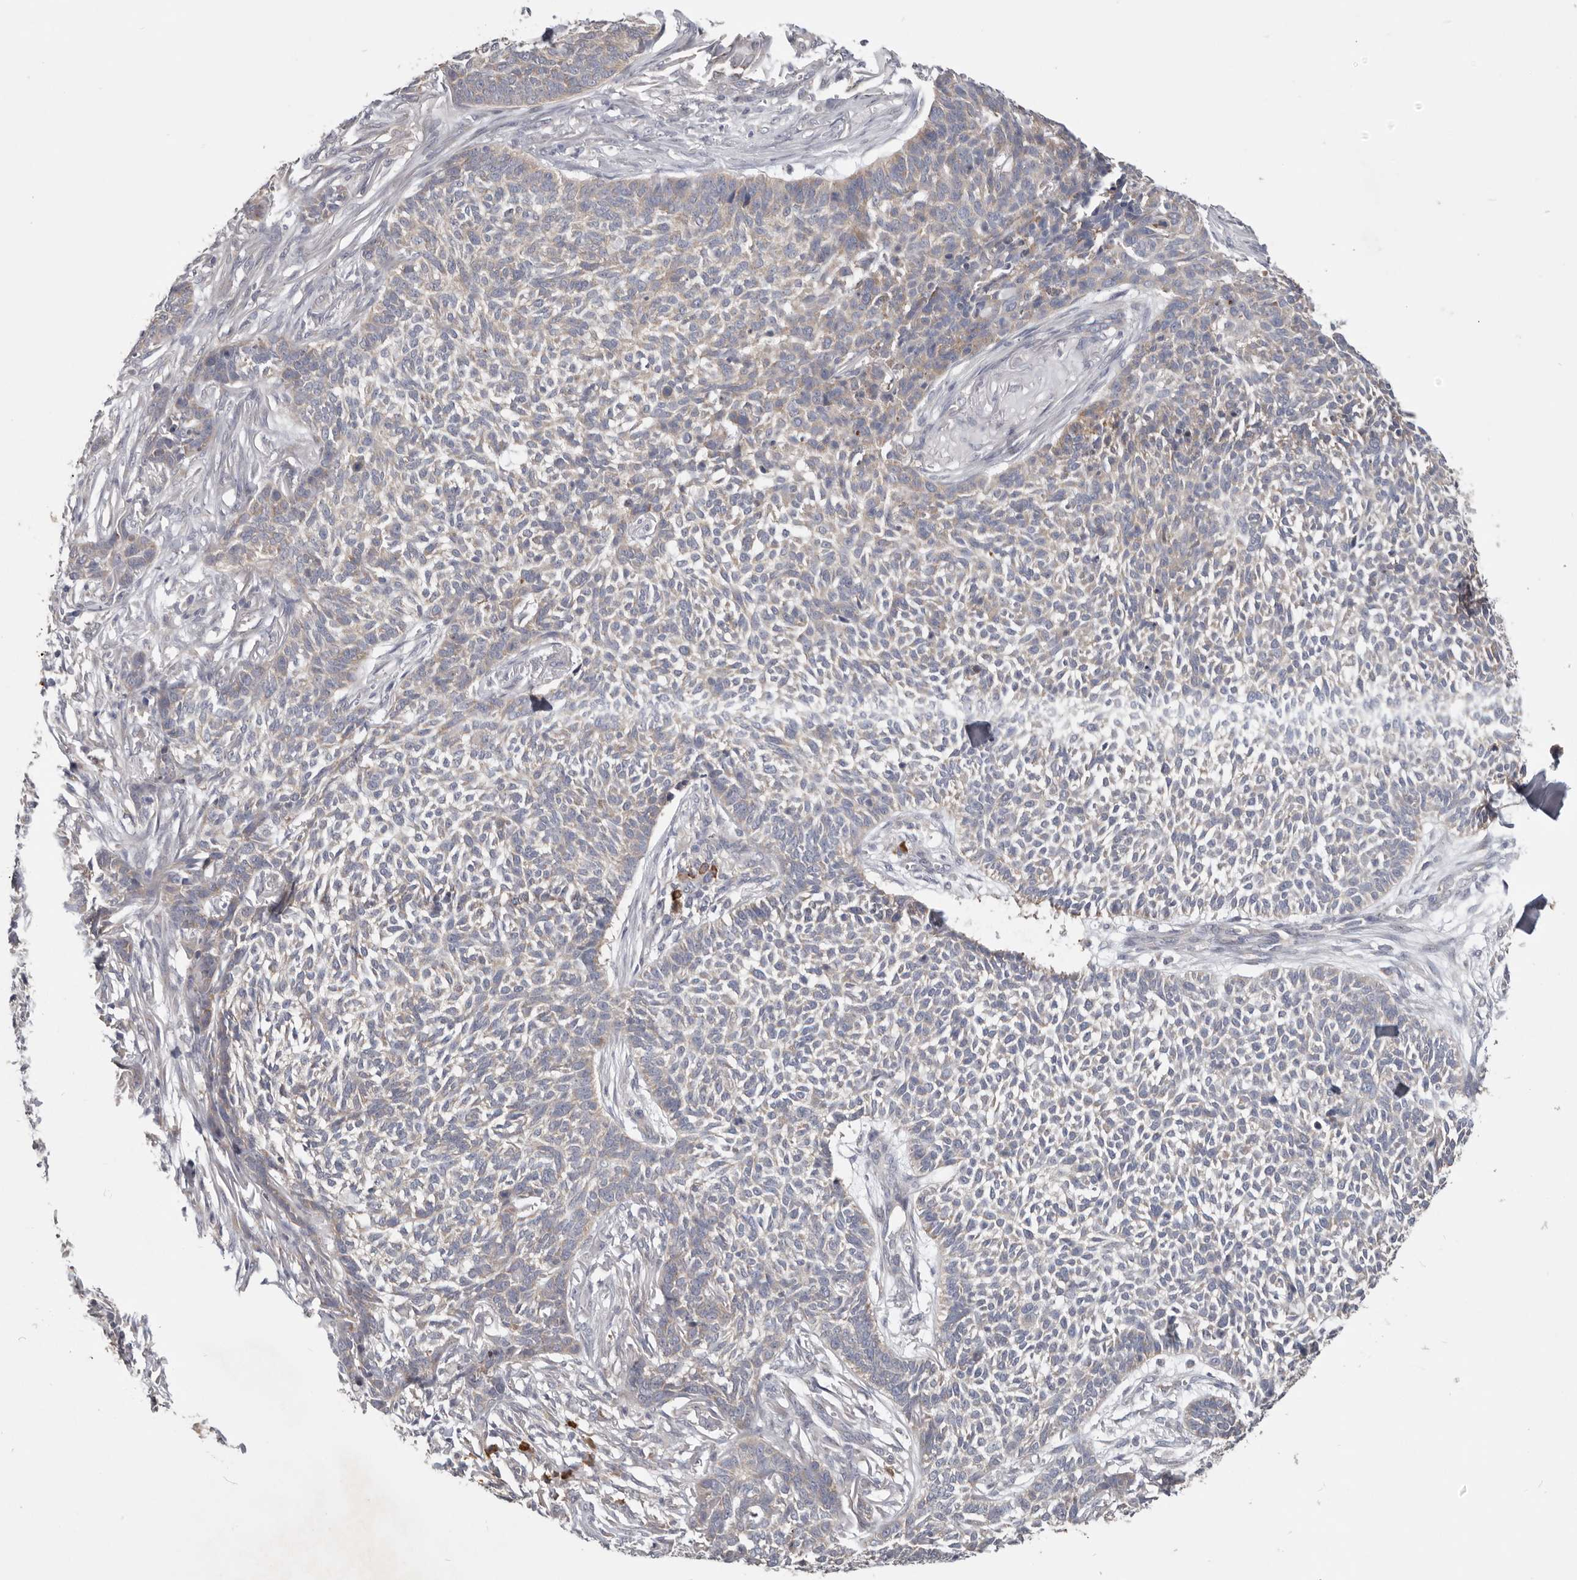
{"staining": {"intensity": "negative", "quantity": "none", "location": "none"}, "tissue": "skin cancer", "cell_type": "Tumor cells", "image_type": "cancer", "snomed": [{"axis": "morphology", "description": "Basal cell carcinoma"}, {"axis": "topography", "description": "Skin"}], "caption": "Tumor cells are negative for brown protein staining in skin cancer (basal cell carcinoma).", "gene": "WDR77", "patient": {"sex": "male", "age": 85}}